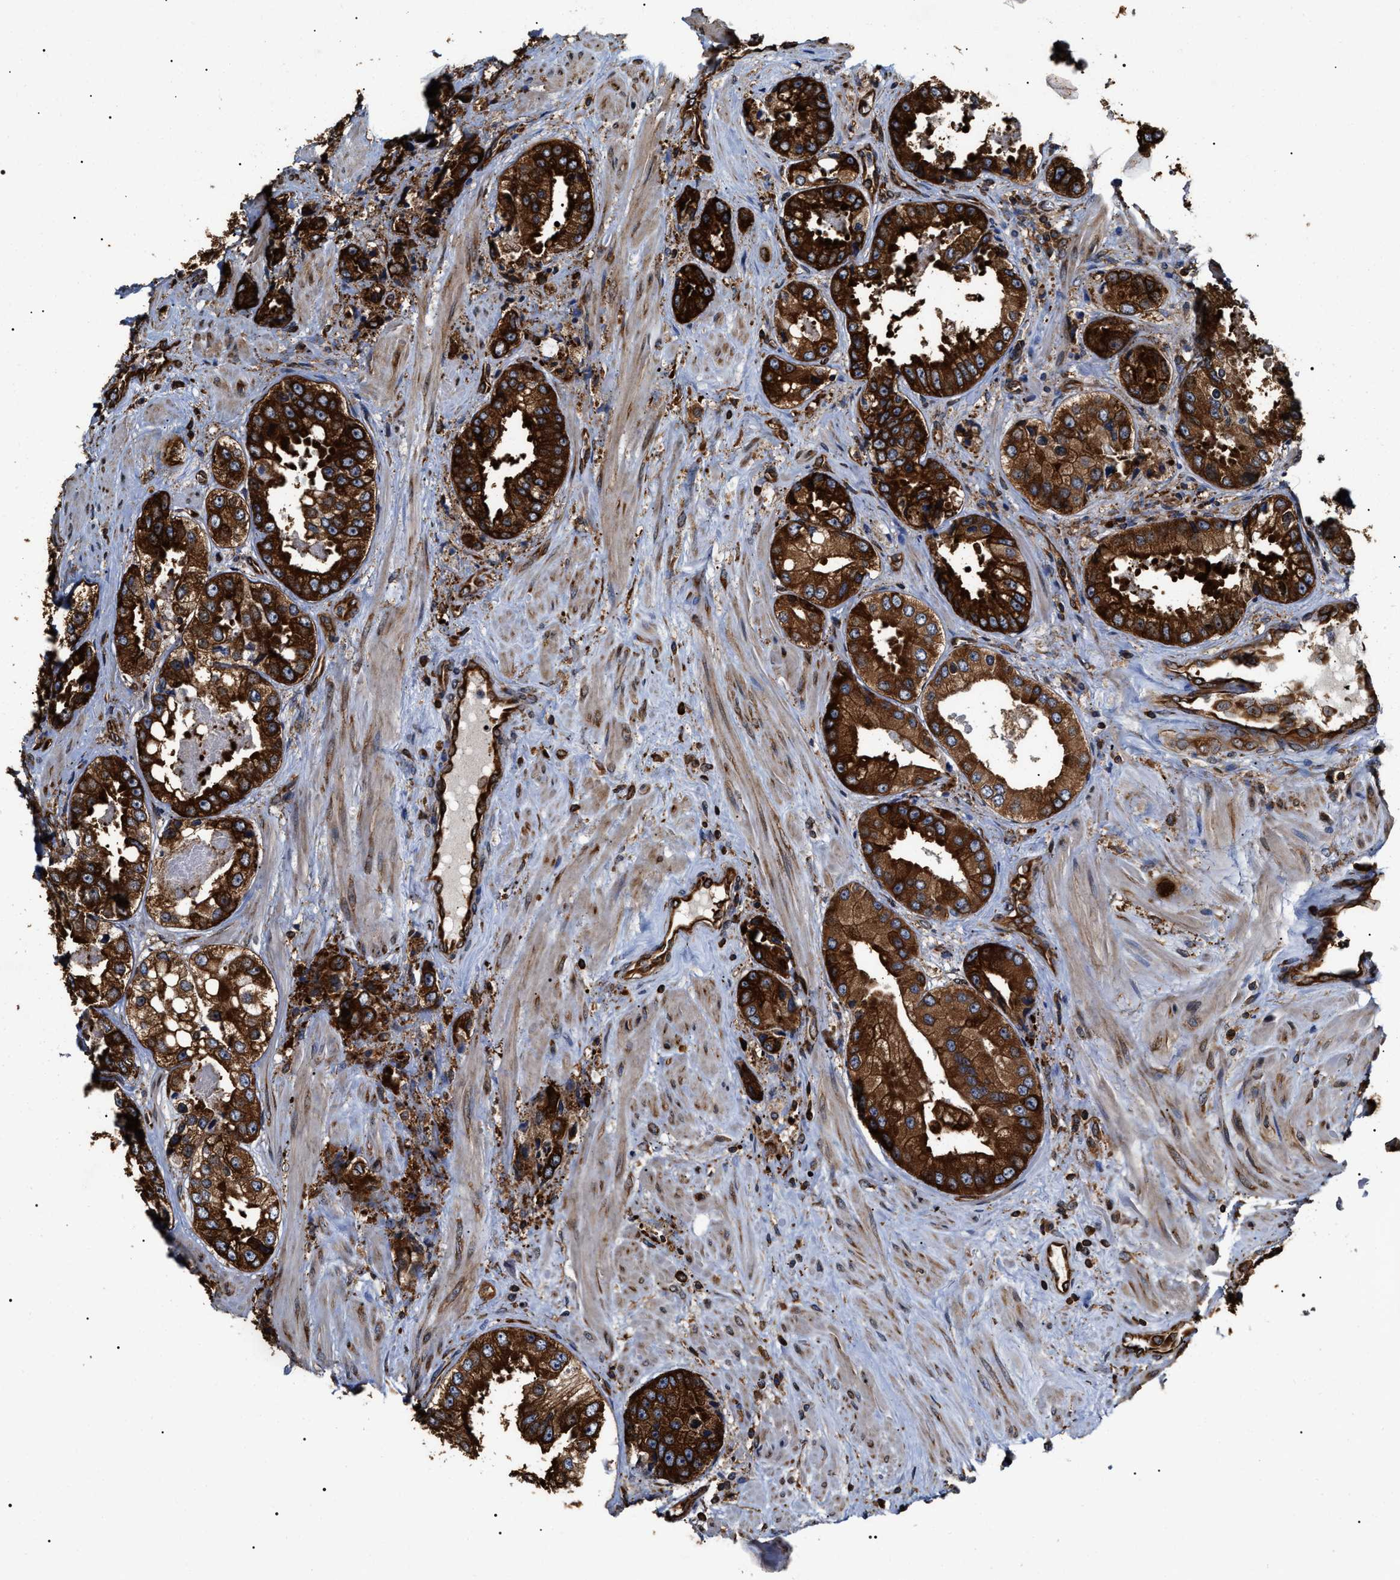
{"staining": {"intensity": "strong", "quantity": ">75%", "location": "cytoplasmic/membranous"}, "tissue": "prostate cancer", "cell_type": "Tumor cells", "image_type": "cancer", "snomed": [{"axis": "morphology", "description": "Adenocarcinoma, High grade"}, {"axis": "topography", "description": "Prostate"}], "caption": "Immunohistochemistry photomicrograph of neoplastic tissue: human prostate cancer (adenocarcinoma (high-grade)) stained using IHC displays high levels of strong protein expression localized specifically in the cytoplasmic/membranous of tumor cells, appearing as a cytoplasmic/membranous brown color.", "gene": "SERBP1", "patient": {"sex": "male", "age": 61}}